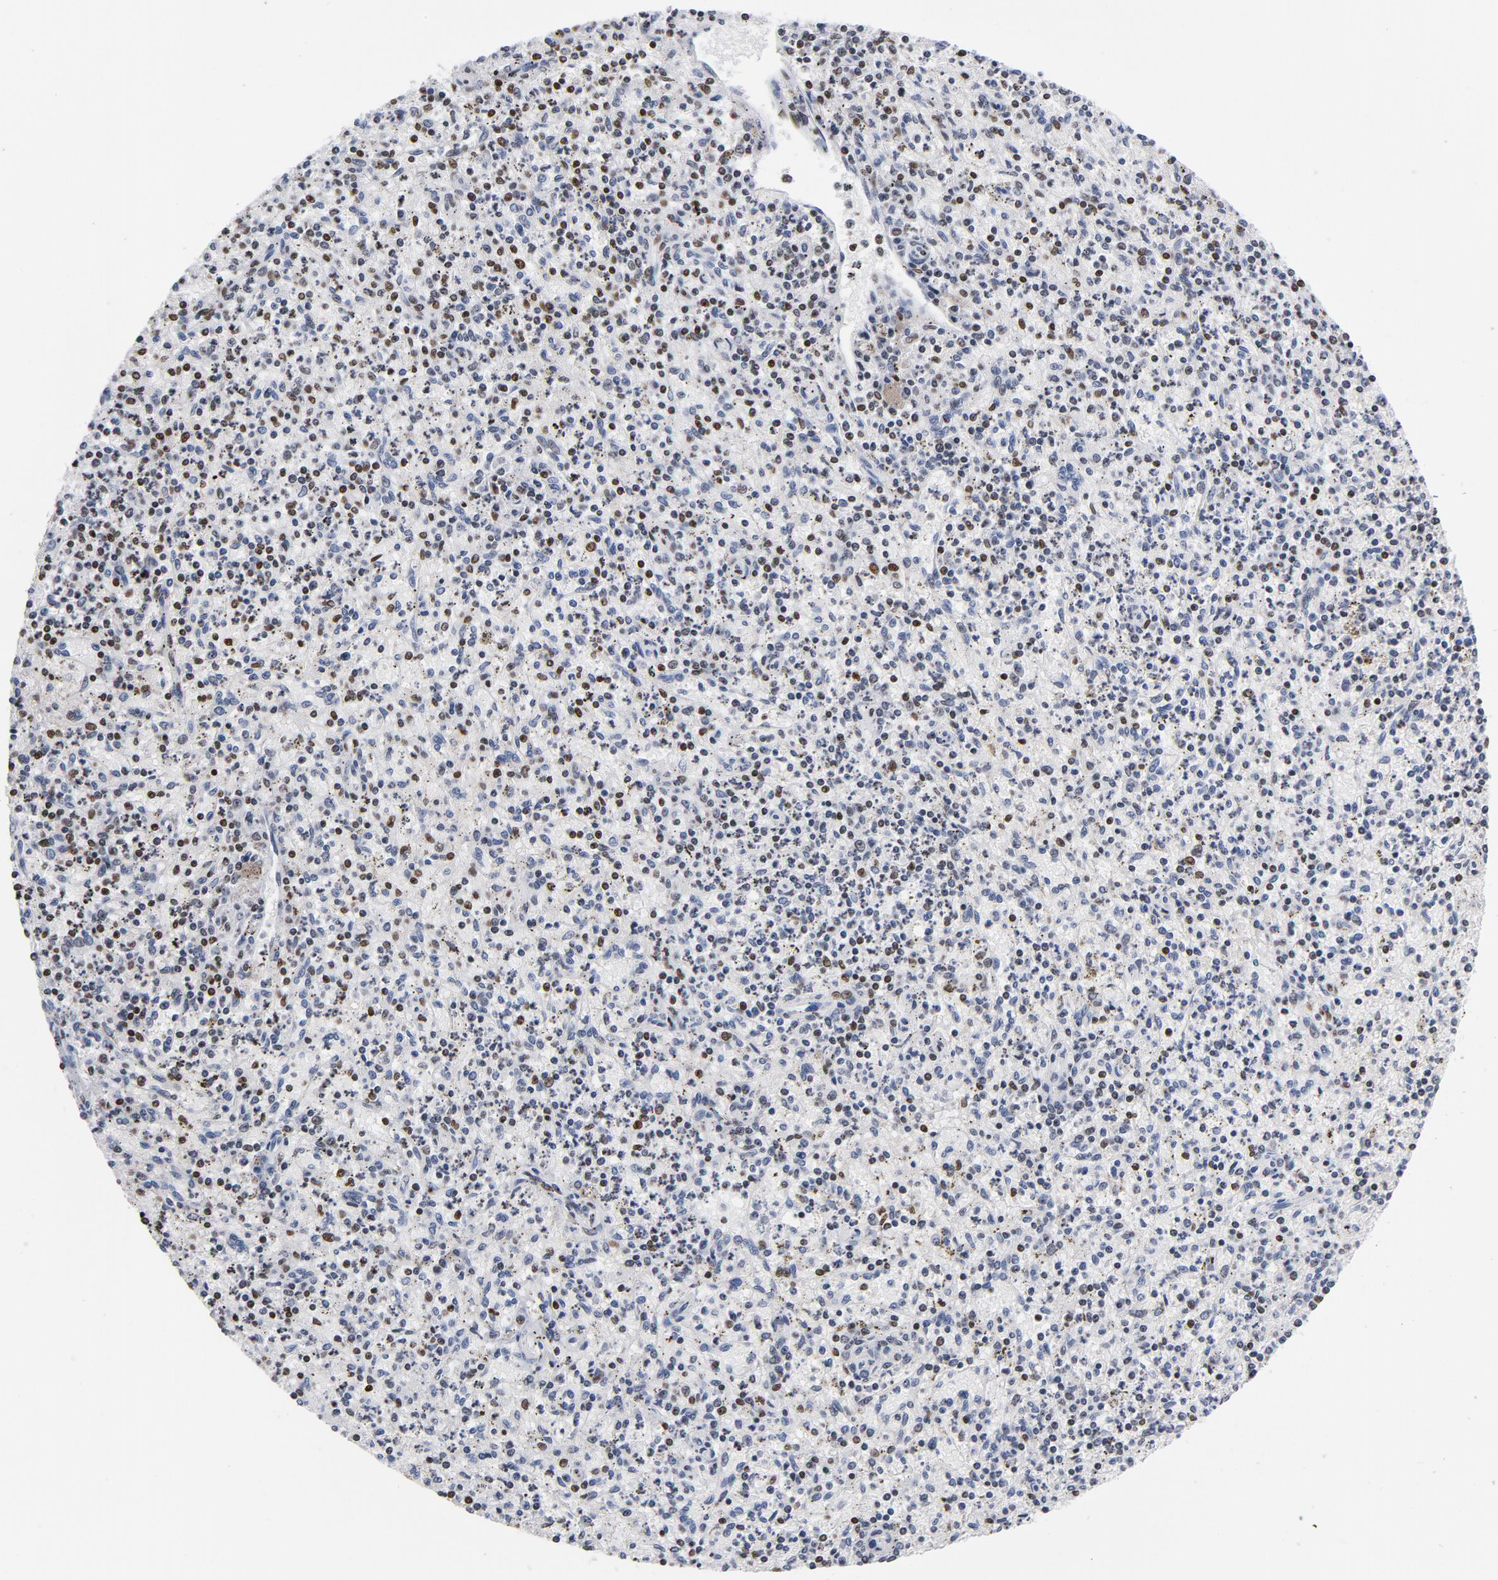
{"staining": {"intensity": "strong", "quantity": ">75%", "location": "nuclear"}, "tissue": "spleen", "cell_type": "Cells in red pulp", "image_type": "normal", "snomed": [{"axis": "morphology", "description": "Normal tissue, NOS"}, {"axis": "topography", "description": "Spleen"}], "caption": "Unremarkable spleen reveals strong nuclear staining in approximately >75% of cells in red pulp, visualized by immunohistochemistry. (IHC, brightfield microscopy, high magnification).", "gene": "TOP2B", "patient": {"sex": "male", "age": 72}}